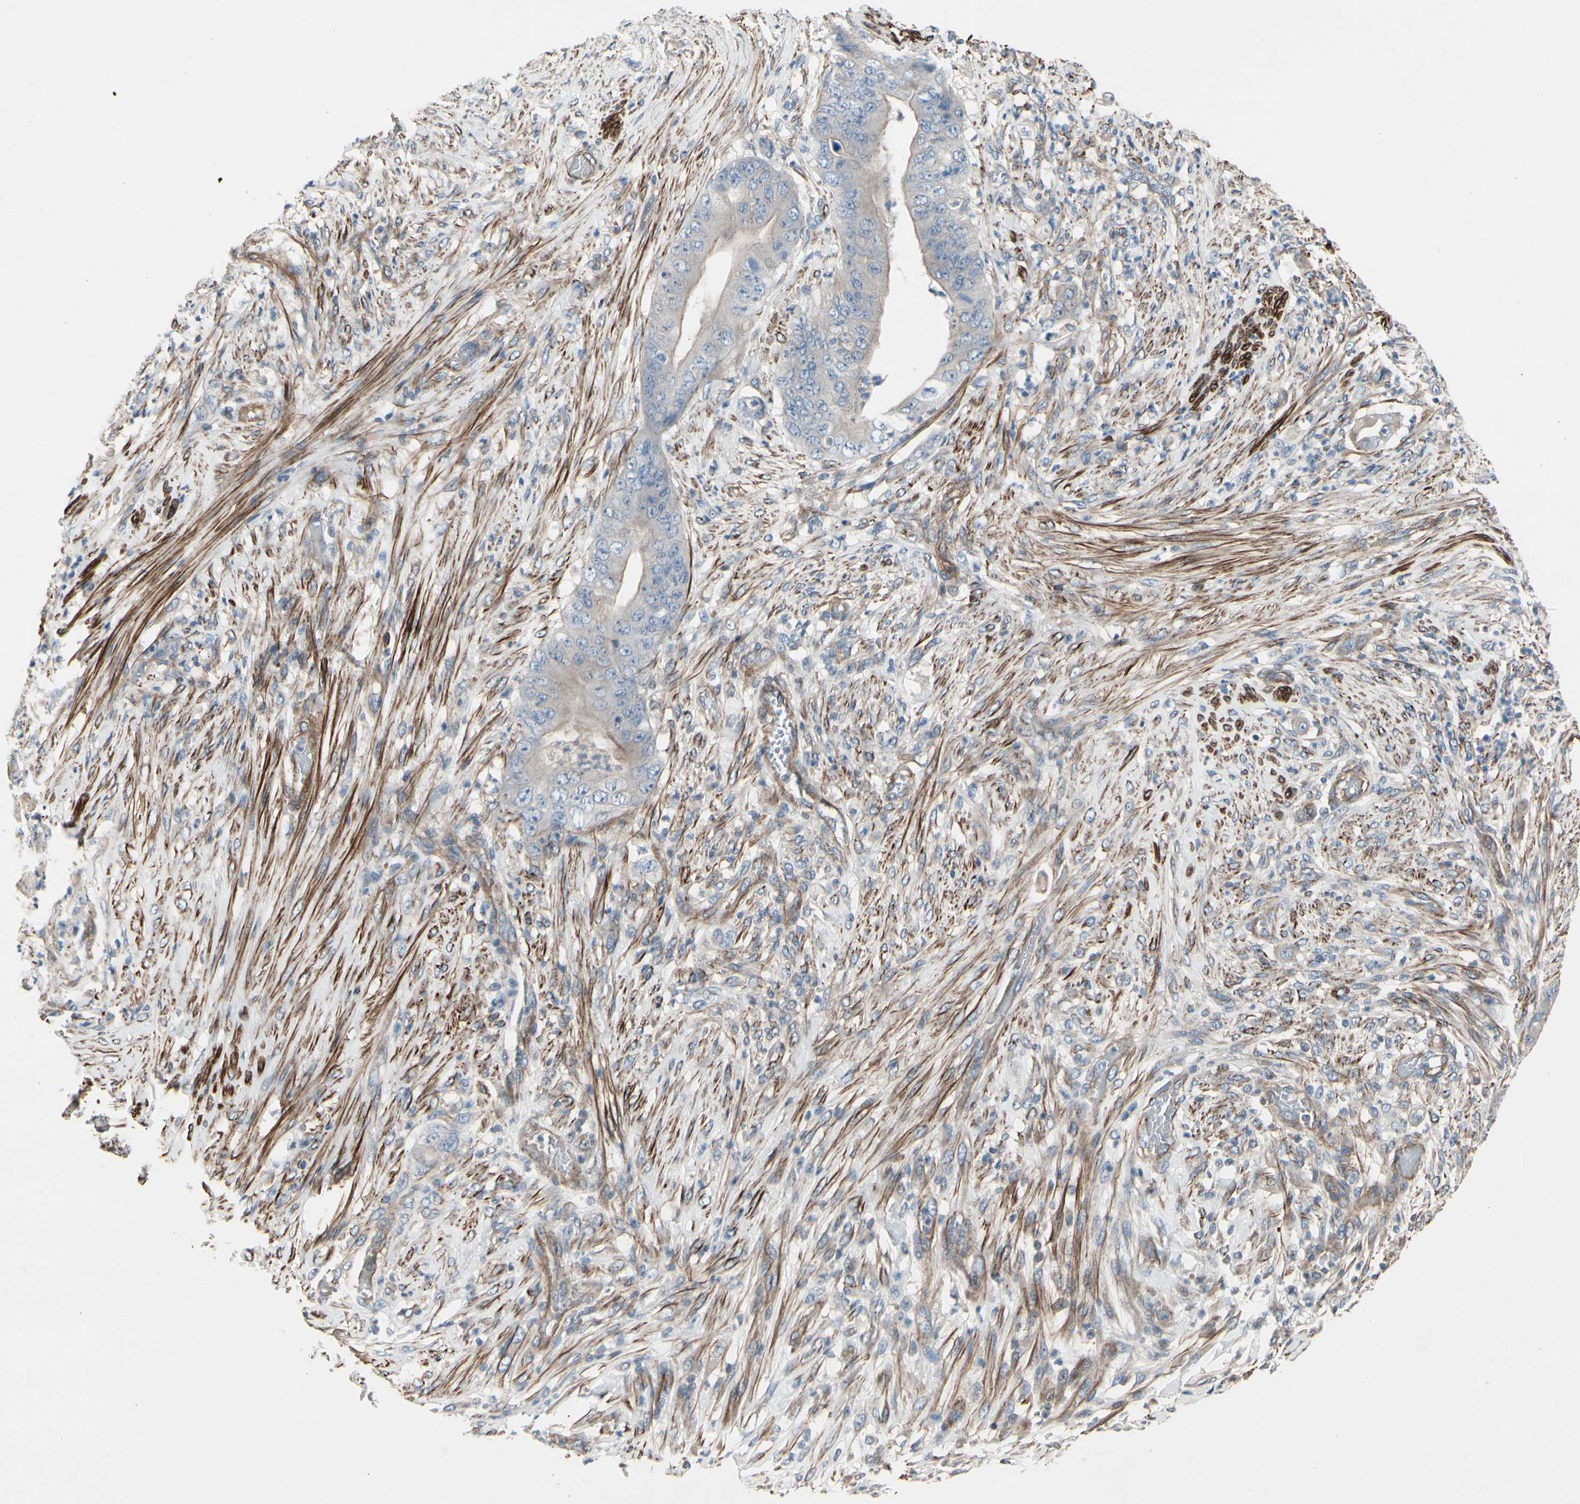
{"staining": {"intensity": "weak", "quantity": "<25%", "location": "cytoplasmic/membranous"}, "tissue": "stomach cancer", "cell_type": "Tumor cells", "image_type": "cancer", "snomed": [{"axis": "morphology", "description": "Adenocarcinoma, NOS"}, {"axis": "topography", "description": "Stomach"}], "caption": "A high-resolution photomicrograph shows immunohistochemistry (IHC) staining of stomach adenocarcinoma, which shows no significant staining in tumor cells.", "gene": "TPM1", "patient": {"sex": "female", "age": 73}}